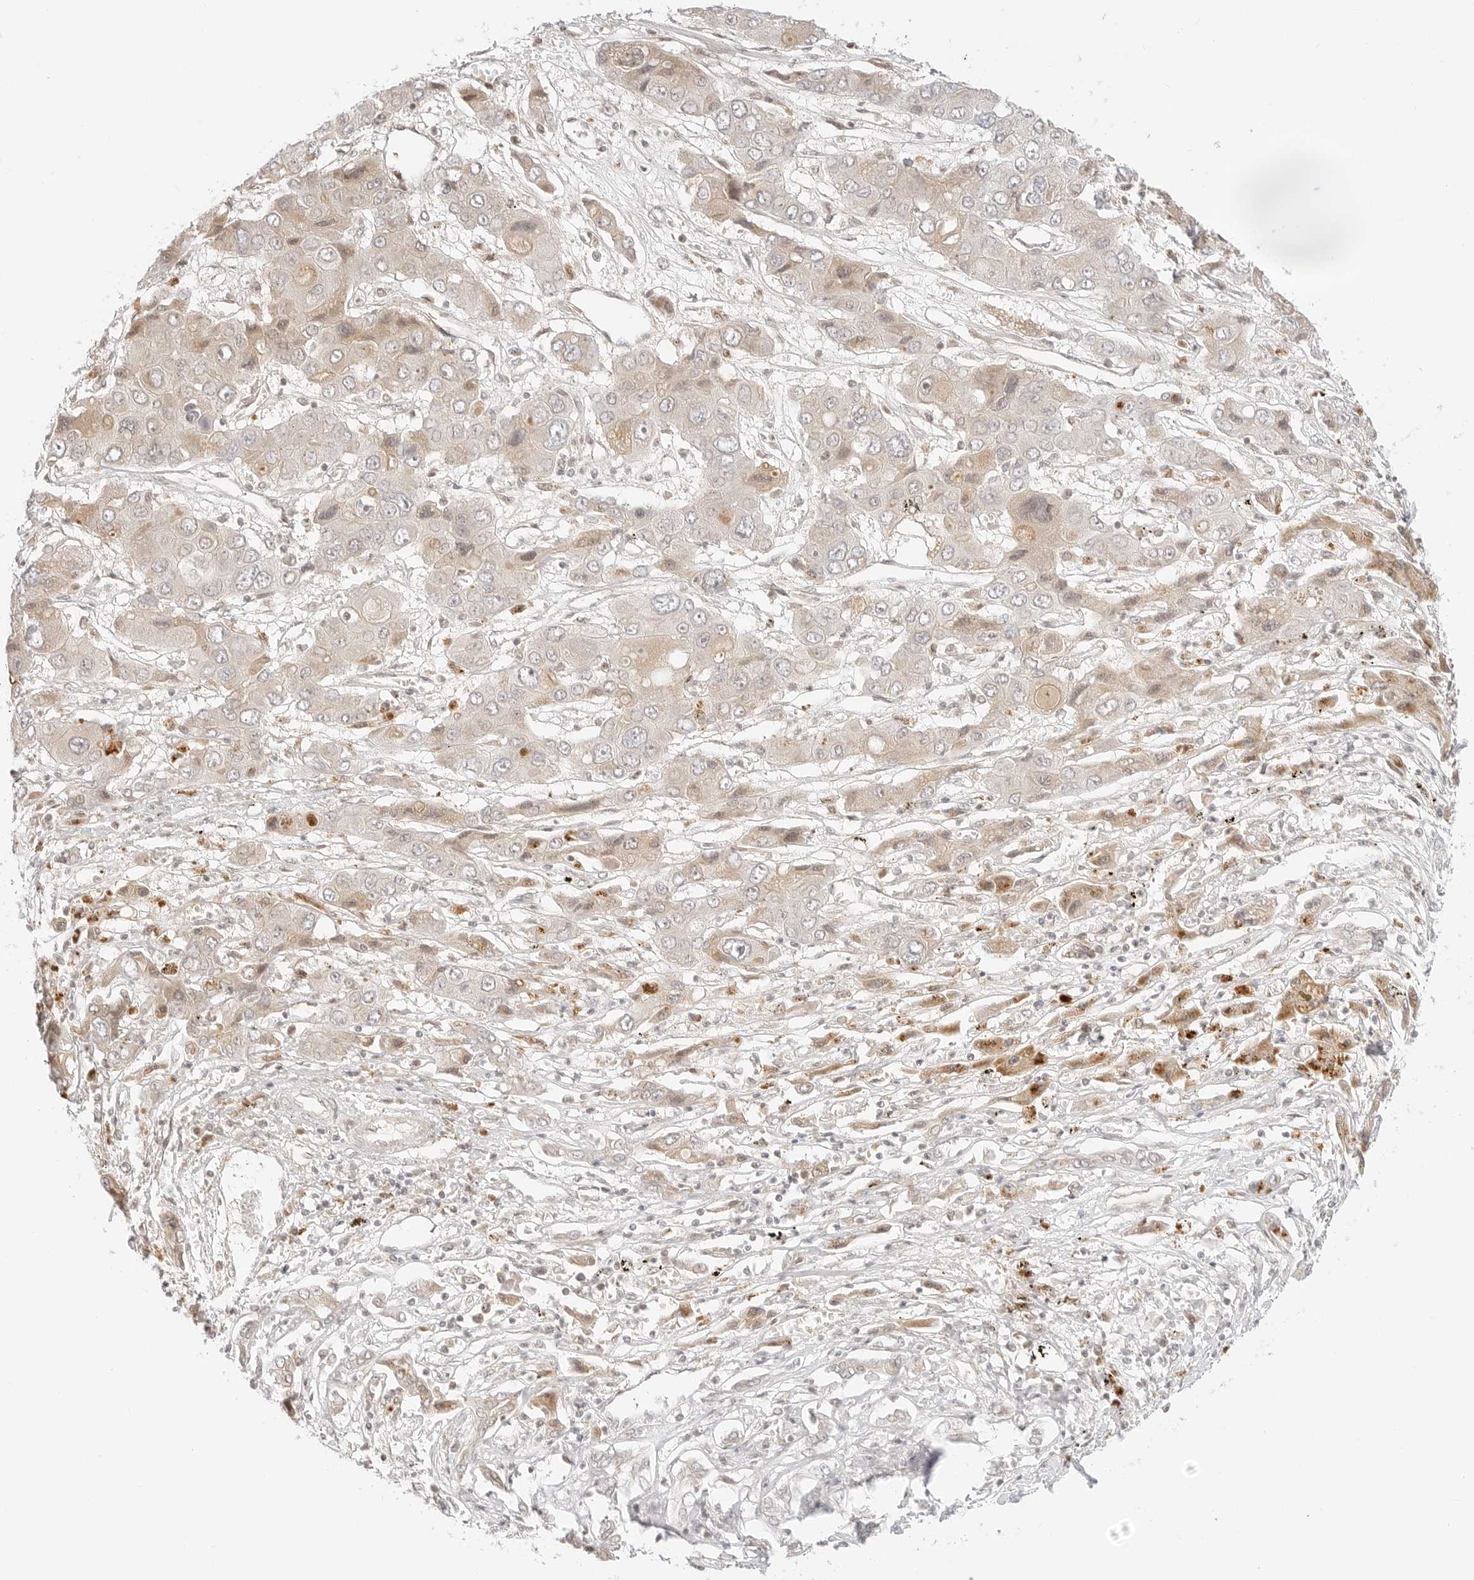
{"staining": {"intensity": "weak", "quantity": "<25%", "location": "cytoplasmic/membranous"}, "tissue": "liver cancer", "cell_type": "Tumor cells", "image_type": "cancer", "snomed": [{"axis": "morphology", "description": "Cholangiocarcinoma"}, {"axis": "topography", "description": "Liver"}], "caption": "Immunohistochemistry (IHC) image of human liver cancer (cholangiocarcinoma) stained for a protein (brown), which displays no expression in tumor cells.", "gene": "RPS6KL1", "patient": {"sex": "male", "age": 67}}